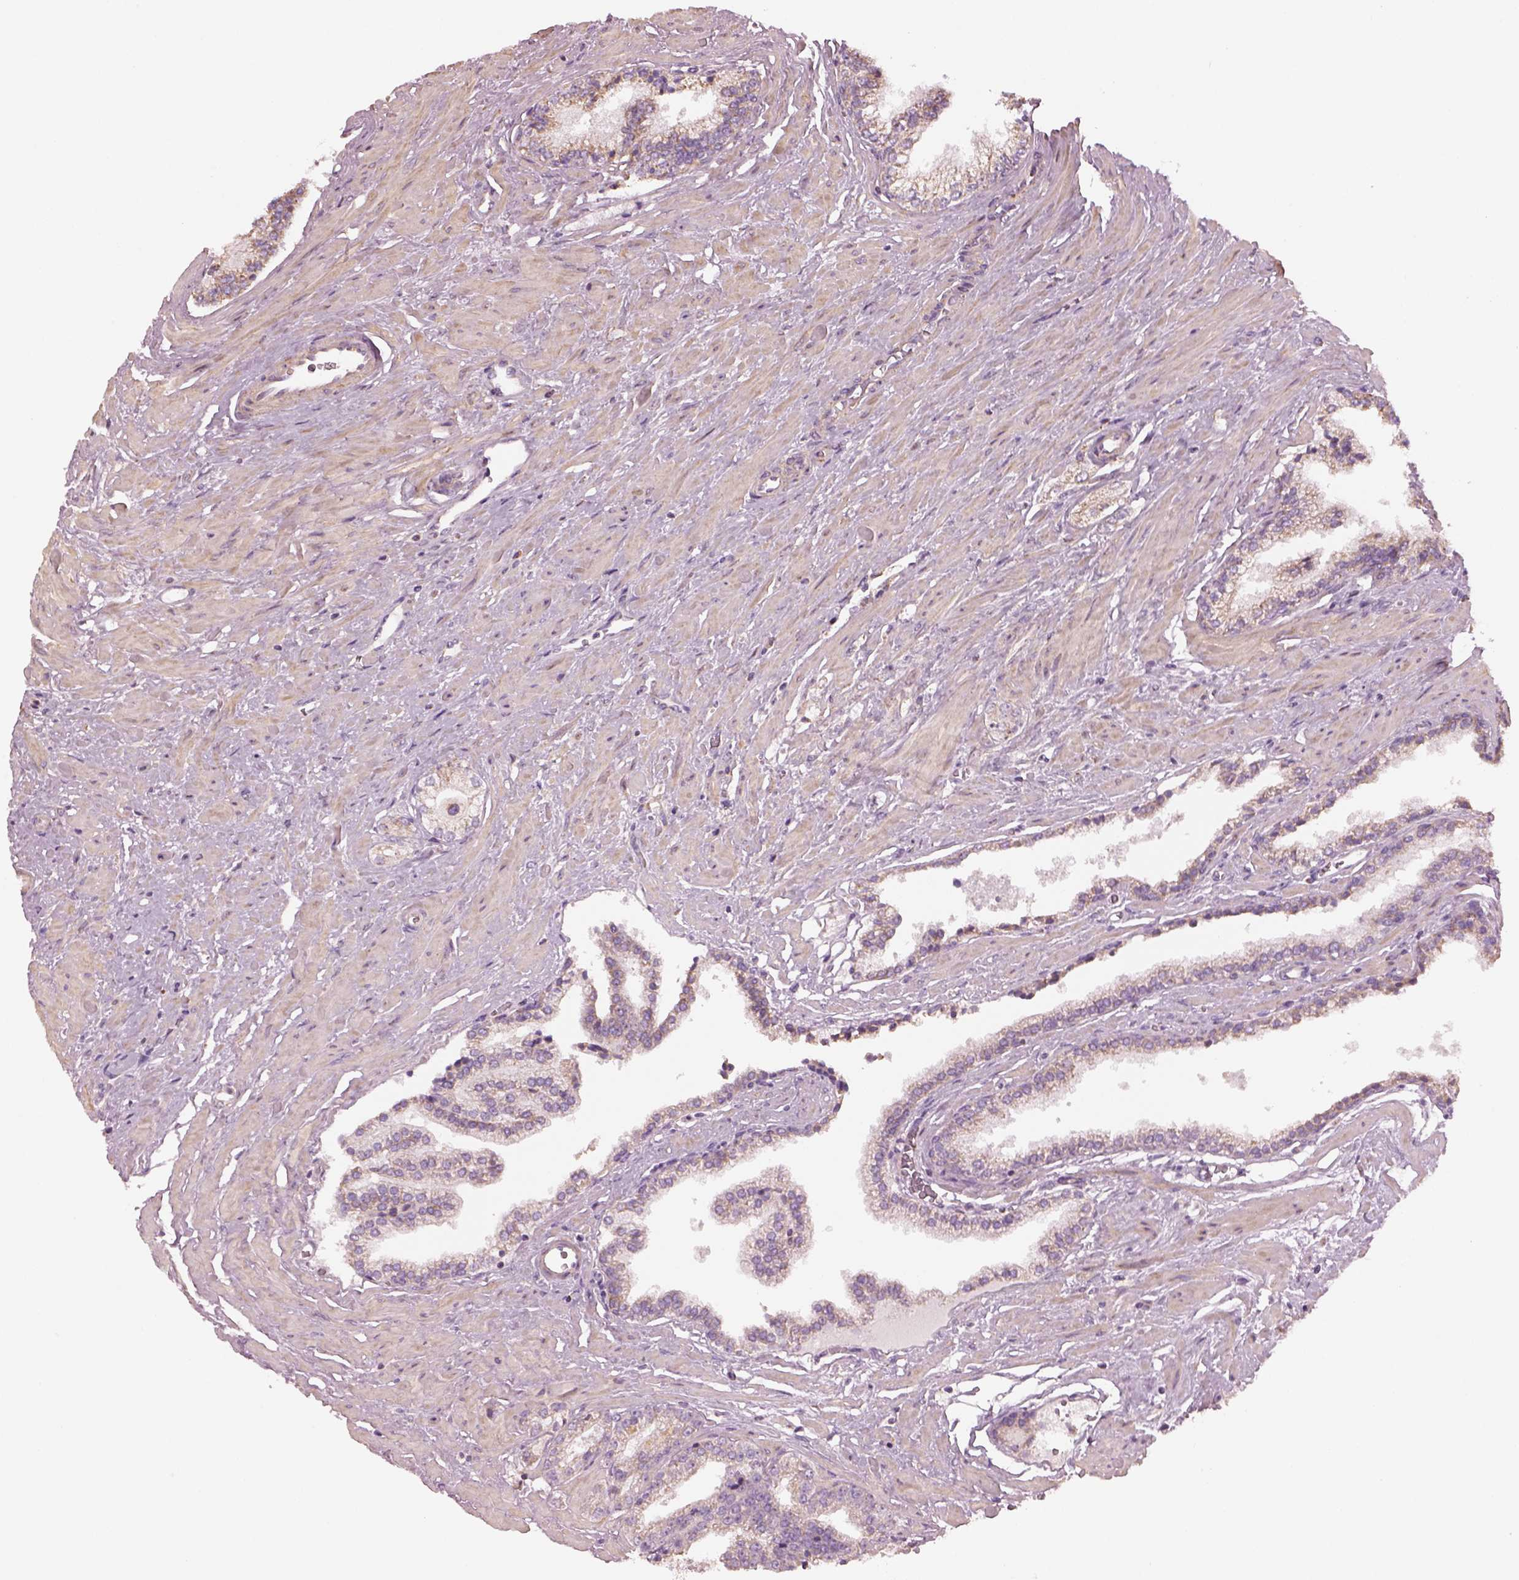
{"staining": {"intensity": "weak", "quantity": ">75%", "location": "cytoplasmic/membranous"}, "tissue": "prostate cancer", "cell_type": "Tumor cells", "image_type": "cancer", "snomed": [{"axis": "morphology", "description": "Adenocarcinoma, Low grade"}, {"axis": "topography", "description": "Prostate"}], "caption": "Brown immunohistochemical staining in prostate cancer (adenocarcinoma (low-grade)) shows weak cytoplasmic/membranous expression in about >75% of tumor cells.", "gene": "SPATA7", "patient": {"sex": "male", "age": 60}}